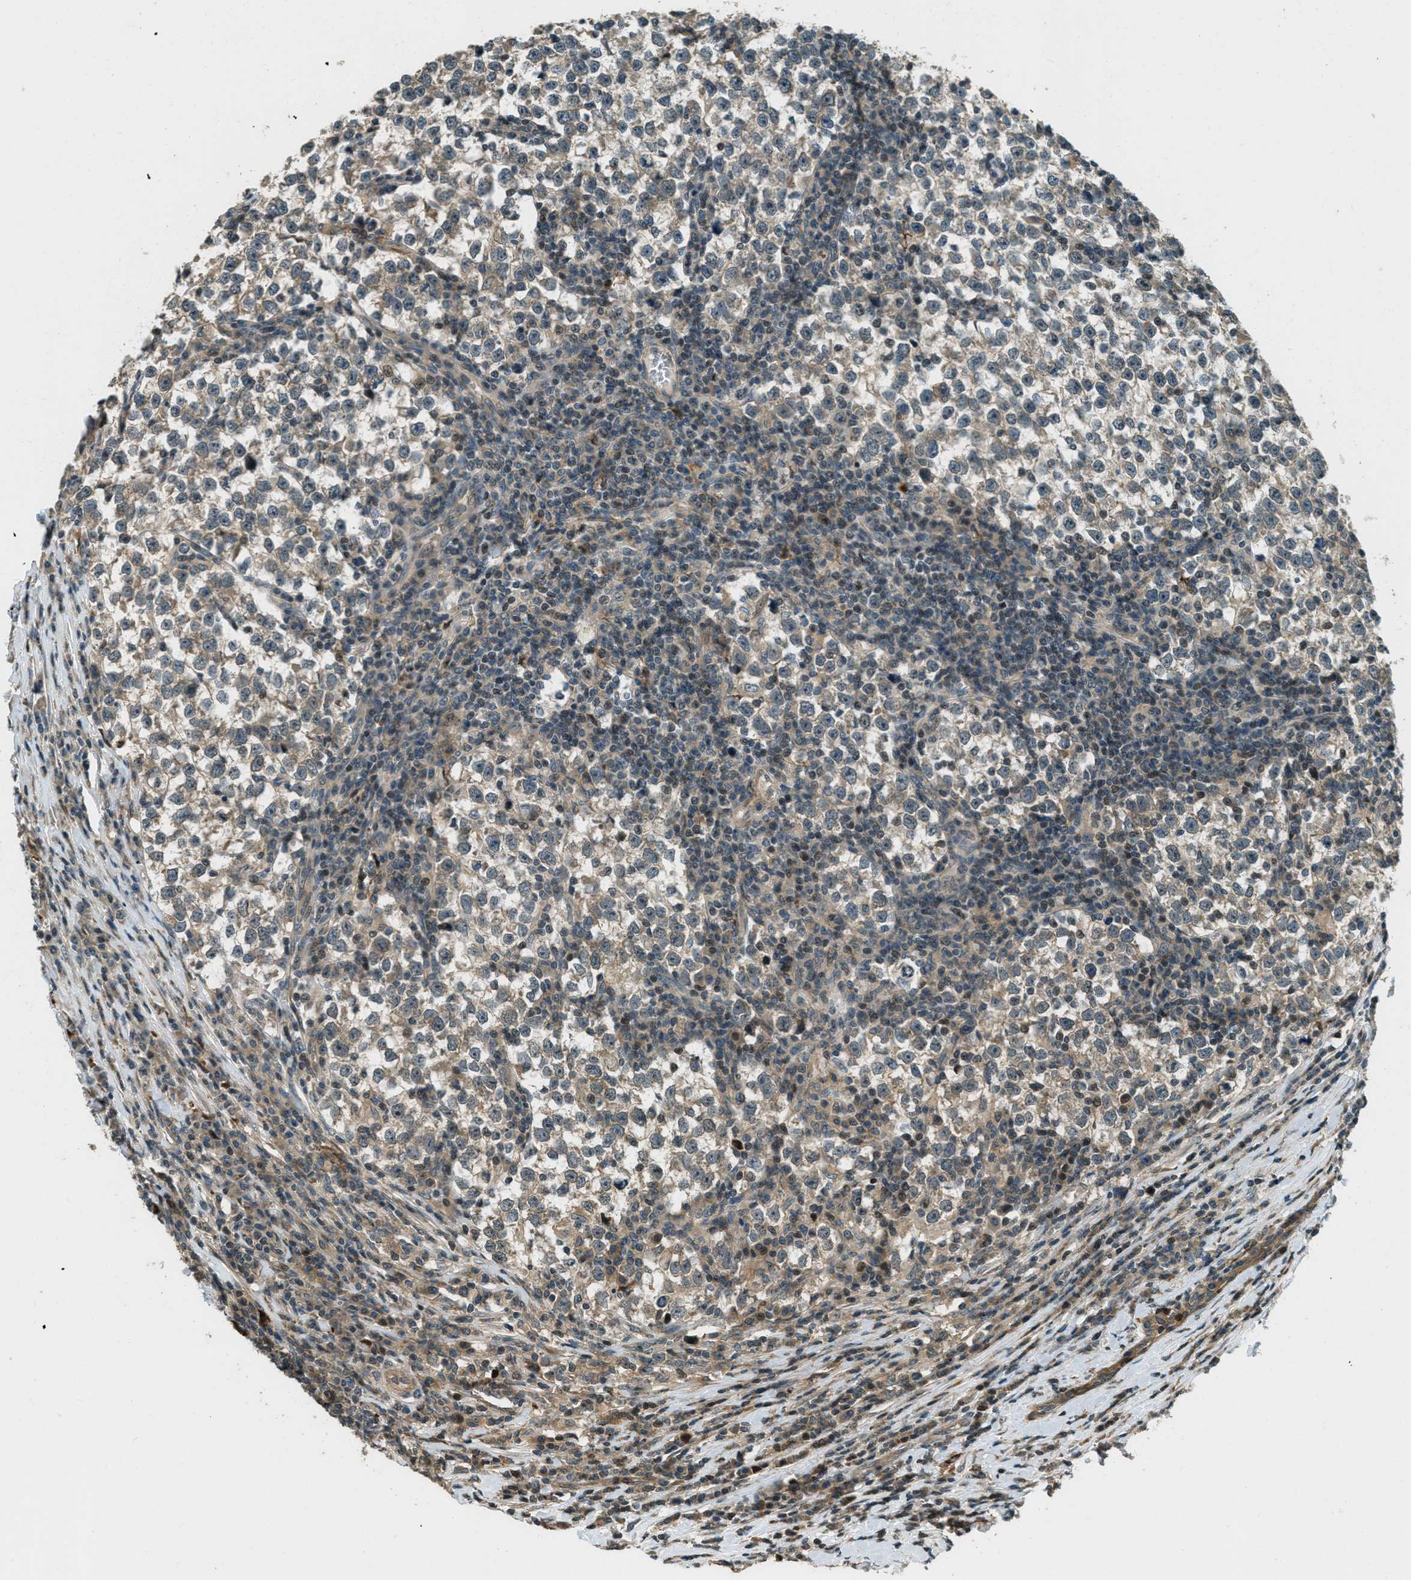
{"staining": {"intensity": "weak", "quantity": "25%-75%", "location": "cytoplasmic/membranous"}, "tissue": "testis cancer", "cell_type": "Tumor cells", "image_type": "cancer", "snomed": [{"axis": "morphology", "description": "Normal tissue, NOS"}, {"axis": "morphology", "description": "Seminoma, NOS"}, {"axis": "topography", "description": "Testis"}], "caption": "High-magnification brightfield microscopy of seminoma (testis) stained with DAB (brown) and counterstained with hematoxylin (blue). tumor cells exhibit weak cytoplasmic/membranous staining is identified in approximately25%-75% of cells.", "gene": "PTPN23", "patient": {"sex": "male", "age": 43}}